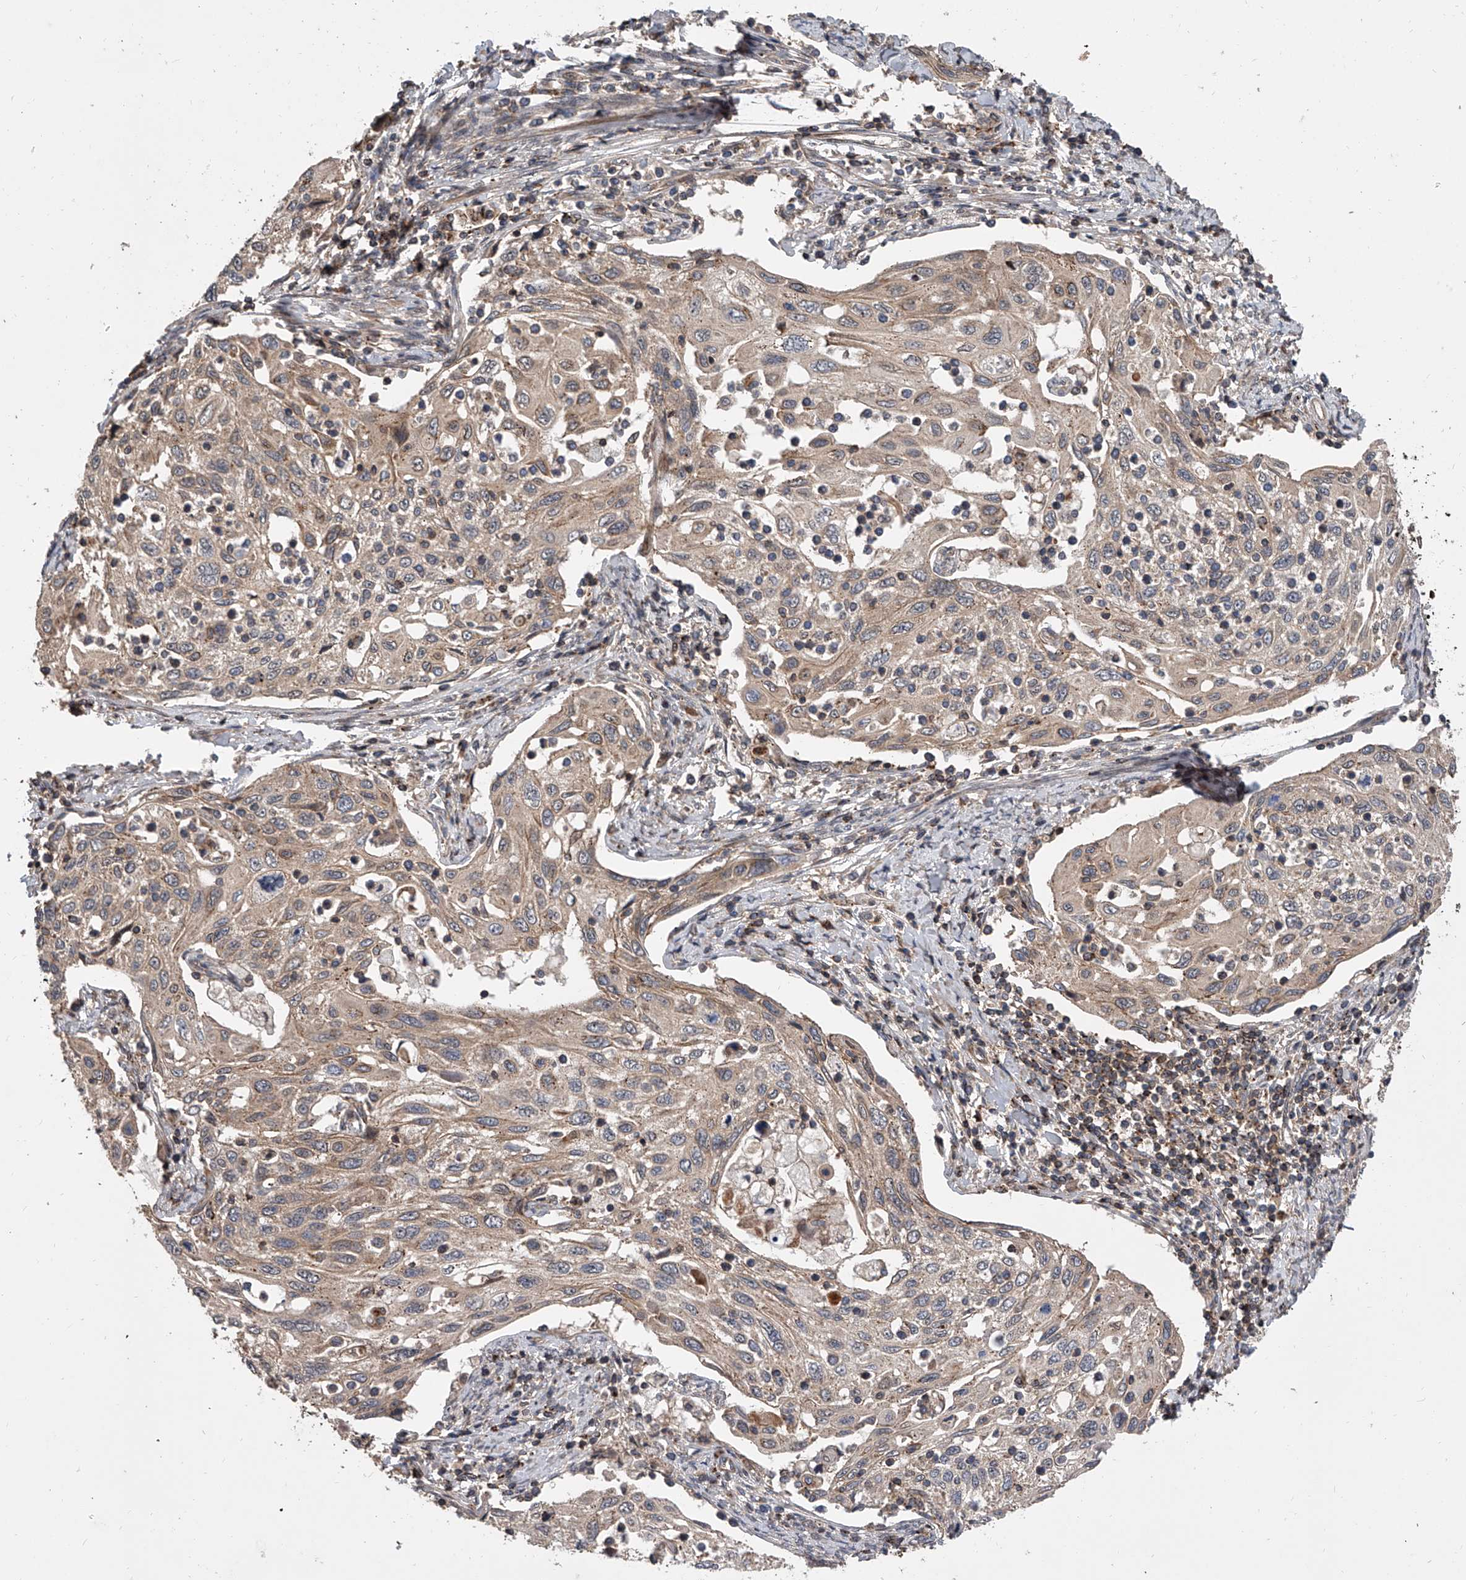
{"staining": {"intensity": "weak", "quantity": ">75%", "location": "cytoplasmic/membranous"}, "tissue": "cervical cancer", "cell_type": "Tumor cells", "image_type": "cancer", "snomed": [{"axis": "morphology", "description": "Squamous cell carcinoma, NOS"}, {"axis": "topography", "description": "Cervix"}], "caption": "About >75% of tumor cells in human cervical cancer reveal weak cytoplasmic/membranous protein expression as visualized by brown immunohistochemical staining.", "gene": "USP47", "patient": {"sex": "female", "age": 70}}